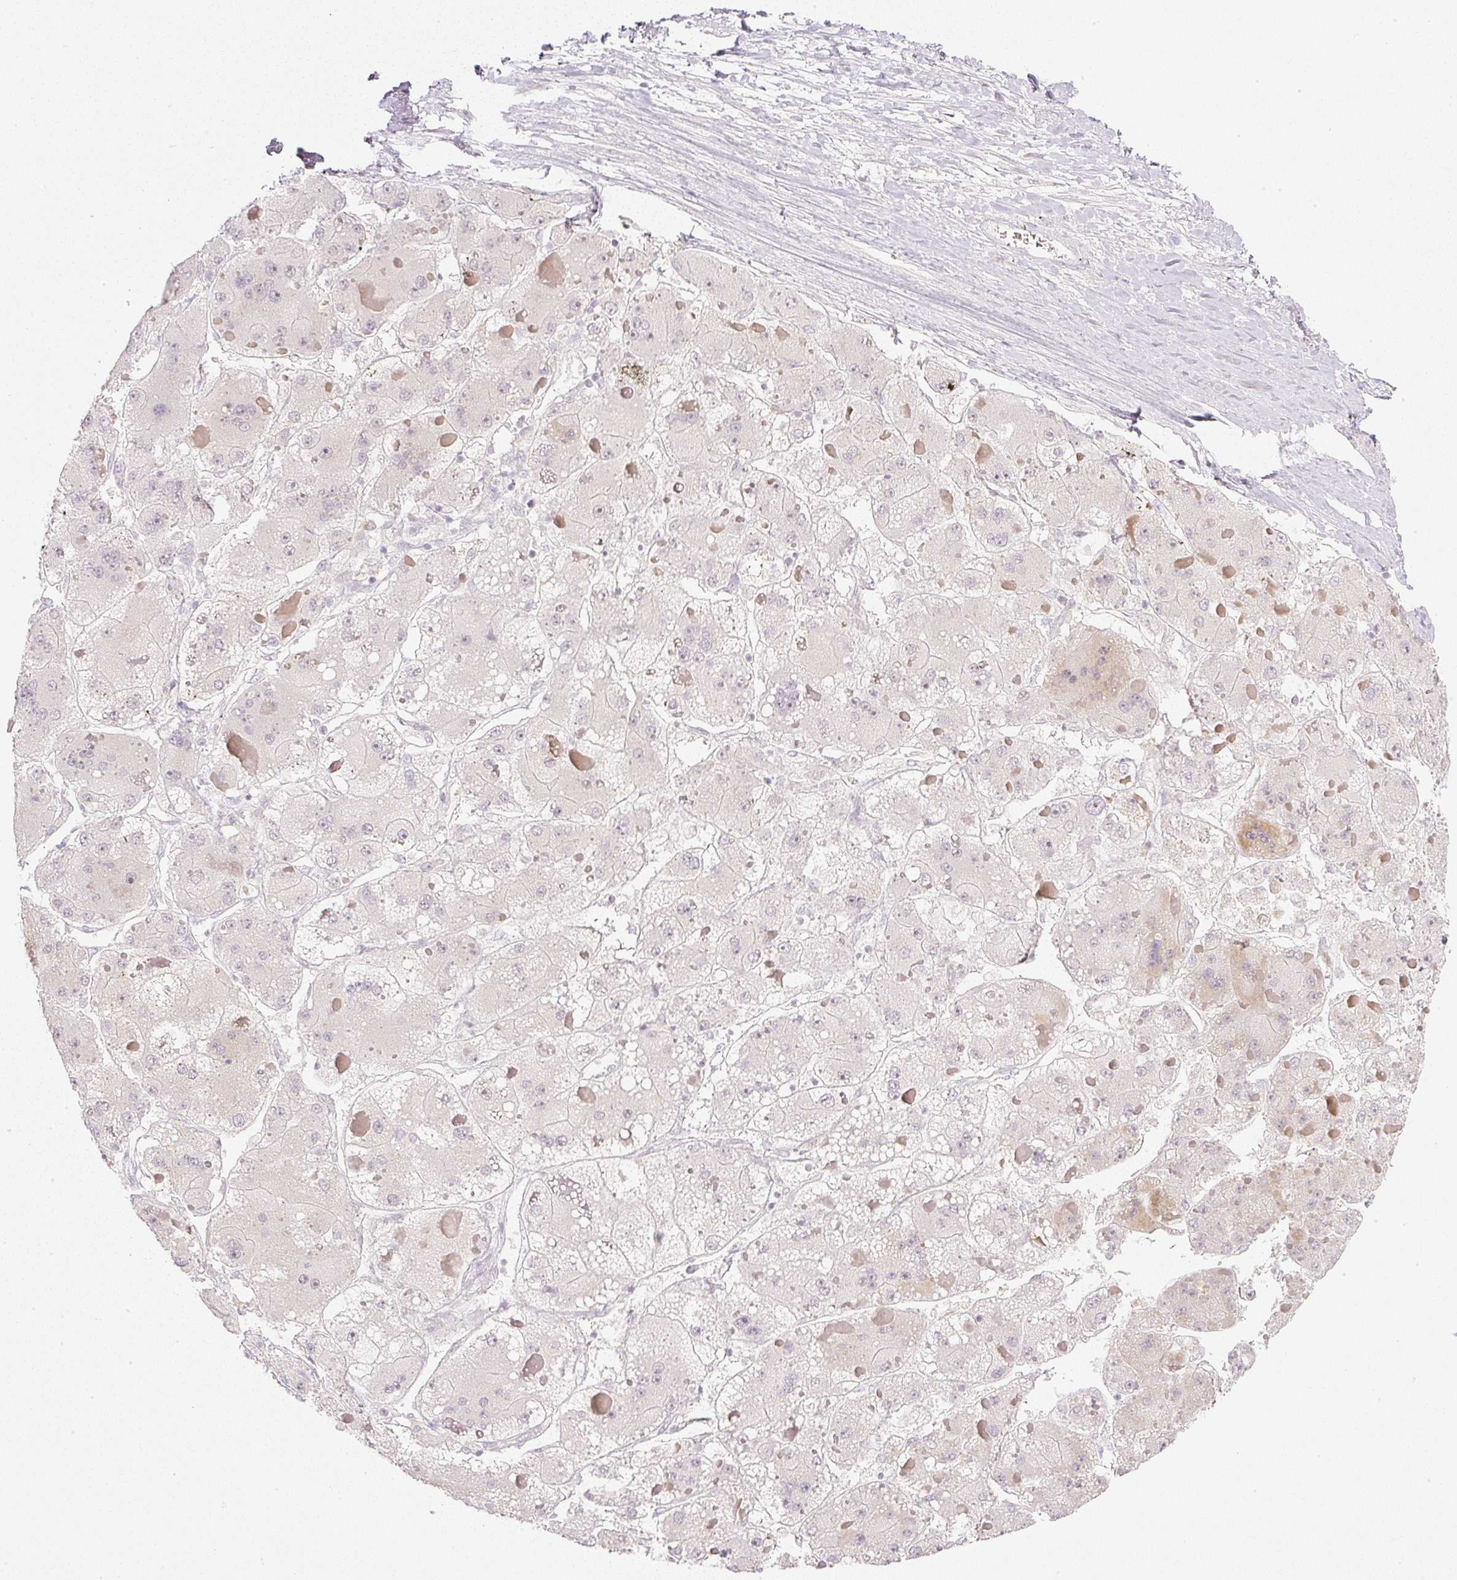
{"staining": {"intensity": "negative", "quantity": "none", "location": "none"}, "tissue": "liver cancer", "cell_type": "Tumor cells", "image_type": "cancer", "snomed": [{"axis": "morphology", "description": "Carcinoma, Hepatocellular, NOS"}, {"axis": "topography", "description": "Liver"}], "caption": "Micrograph shows no protein staining in tumor cells of hepatocellular carcinoma (liver) tissue.", "gene": "AAR2", "patient": {"sex": "female", "age": 73}}